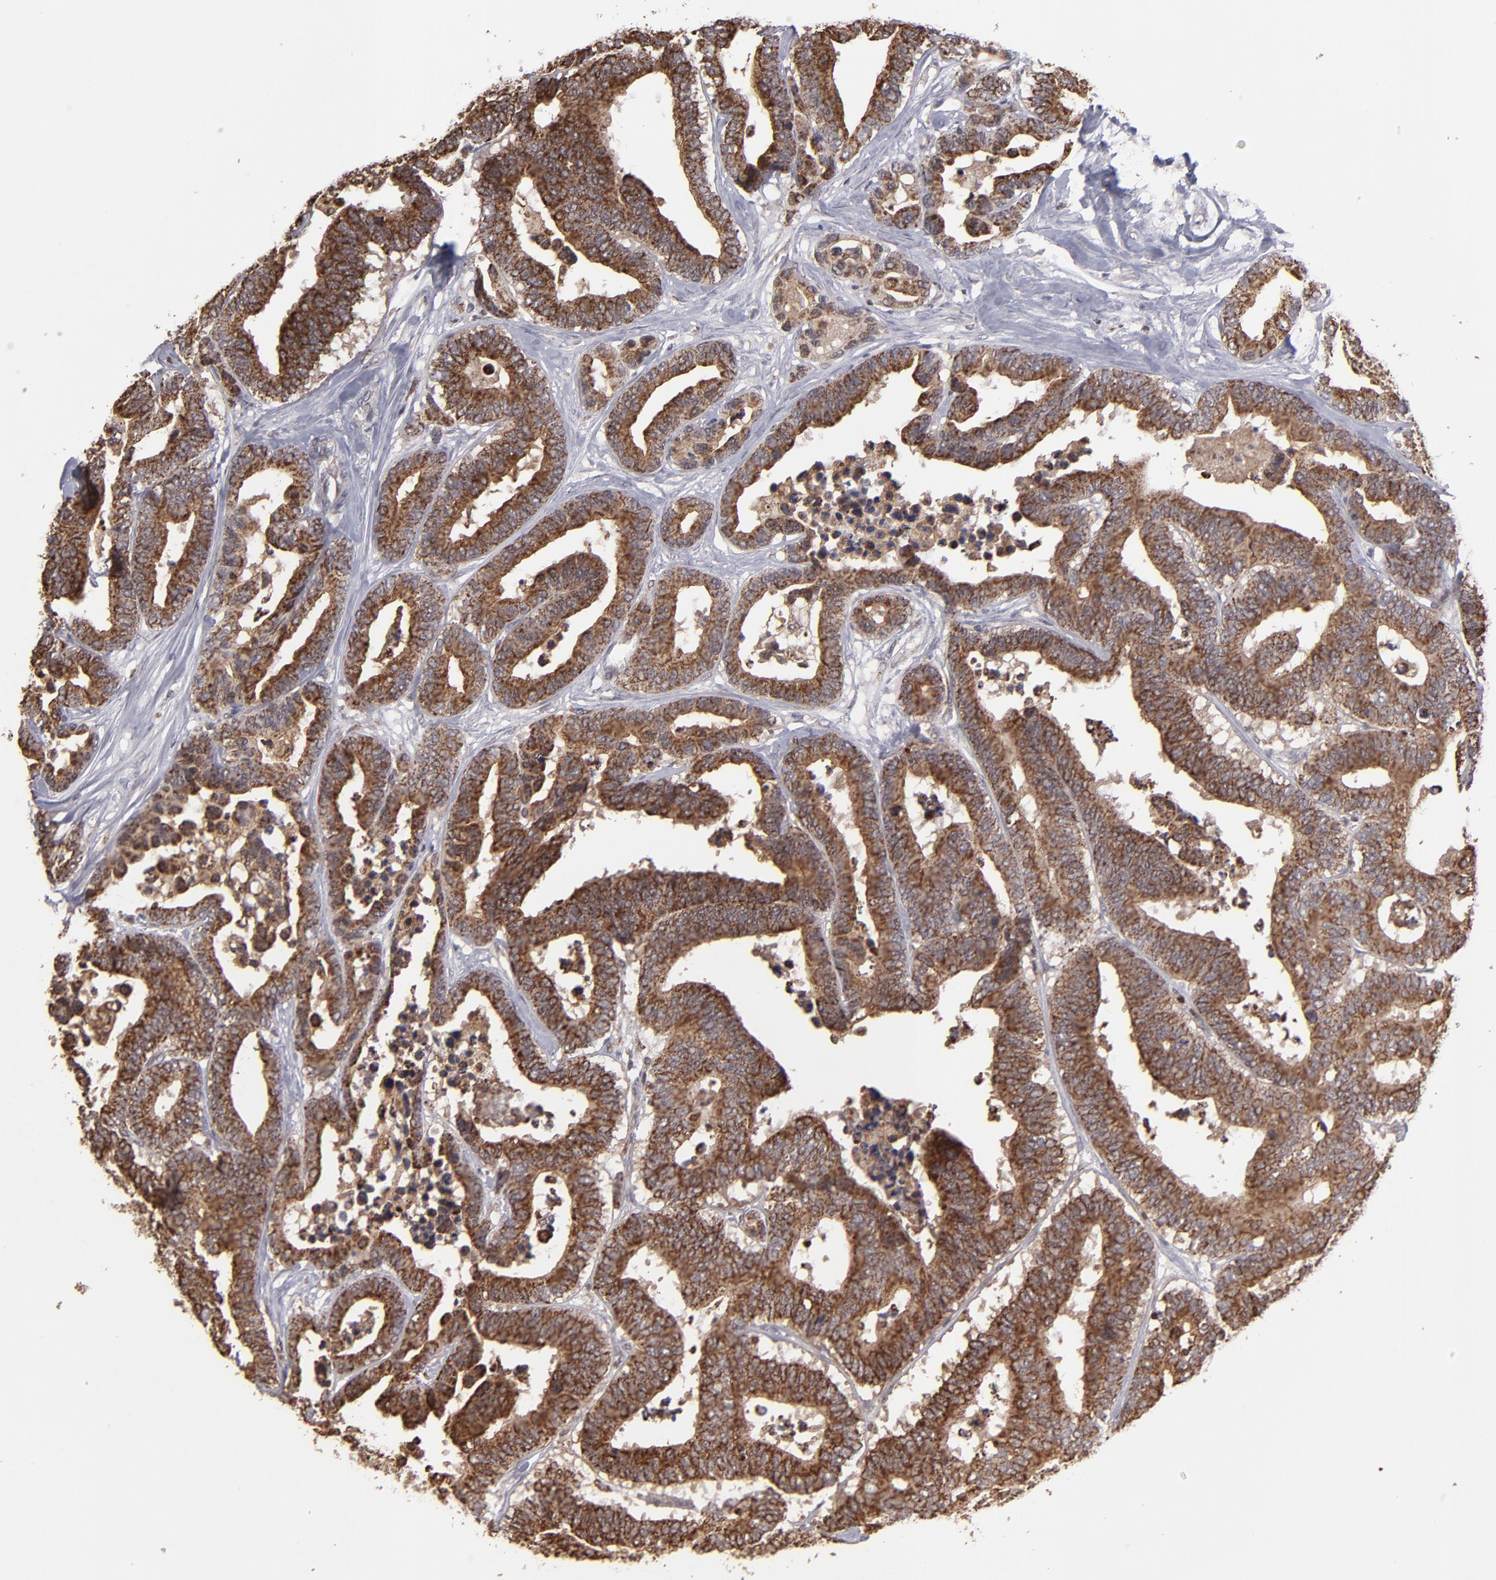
{"staining": {"intensity": "moderate", "quantity": ">75%", "location": "cytoplasmic/membranous"}, "tissue": "colorectal cancer", "cell_type": "Tumor cells", "image_type": "cancer", "snomed": [{"axis": "morphology", "description": "Adenocarcinoma, NOS"}, {"axis": "topography", "description": "Colon"}], "caption": "Protein staining by IHC shows moderate cytoplasmic/membranous expression in about >75% of tumor cells in adenocarcinoma (colorectal).", "gene": "SLC15A1", "patient": {"sex": "male", "age": 82}}